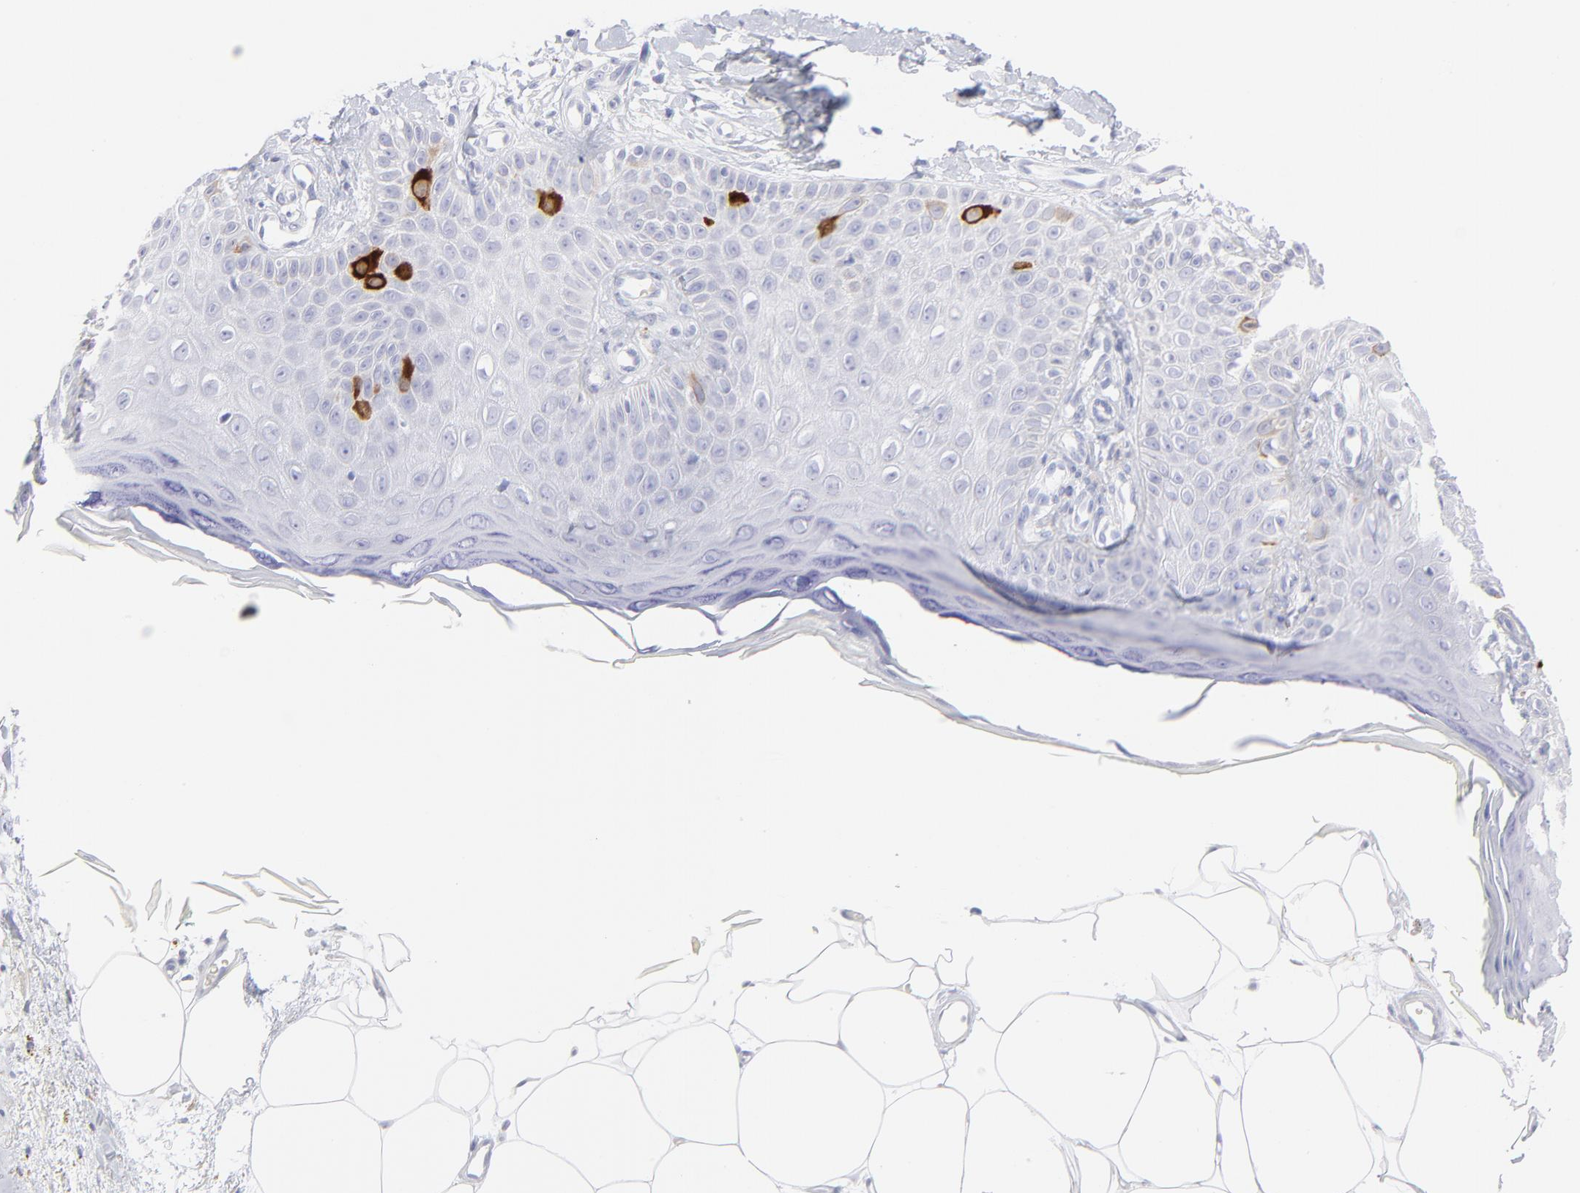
{"staining": {"intensity": "strong", "quantity": "<25%", "location": "cytoplasmic/membranous"}, "tissue": "skin cancer", "cell_type": "Tumor cells", "image_type": "cancer", "snomed": [{"axis": "morphology", "description": "Squamous cell carcinoma, NOS"}, {"axis": "topography", "description": "Skin"}], "caption": "This photomicrograph reveals skin squamous cell carcinoma stained with immunohistochemistry (IHC) to label a protein in brown. The cytoplasmic/membranous of tumor cells show strong positivity for the protein. Nuclei are counter-stained blue.", "gene": "CCNB1", "patient": {"sex": "female", "age": 40}}